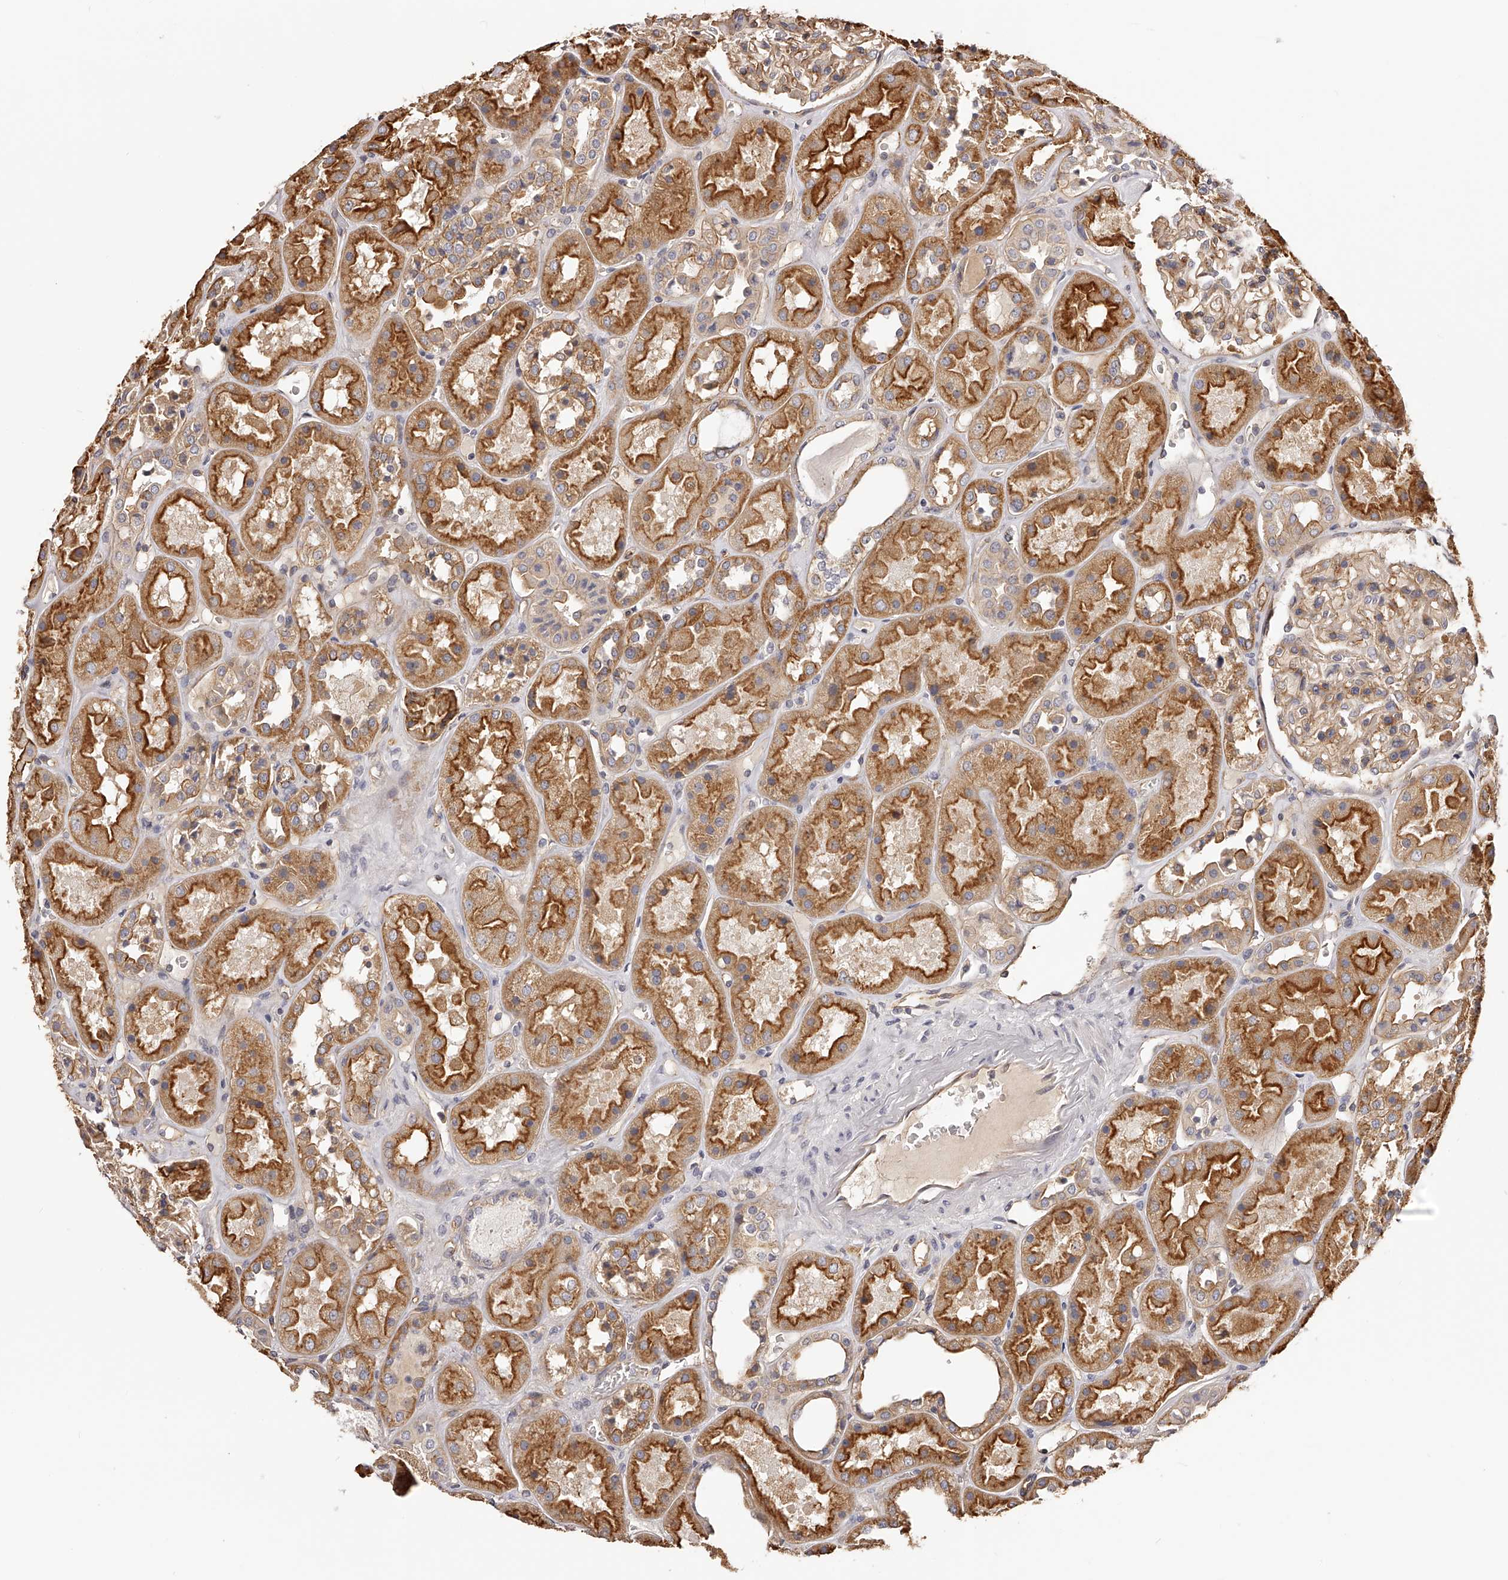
{"staining": {"intensity": "weak", "quantity": ">75%", "location": "cytoplasmic/membranous"}, "tissue": "kidney", "cell_type": "Cells in glomeruli", "image_type": "normal", "snomed": [{"axis": "morphology", "description": "Normal tissue, NOS"}, {"axis": "topography", "description": "Kidney"}], "caption": "An image of human kidney stained for a protein exhibits weak cytoplasmic/membranous brown staining in cells in glomeruli. The staining was performed using DAB (3,3'-diaminobenzidine), with brown indicating positive protein expression. Nuclei are stained blue with hematoxylin.", "gene": "LTV1", "patient": {"sex": "male", "age": 70}}